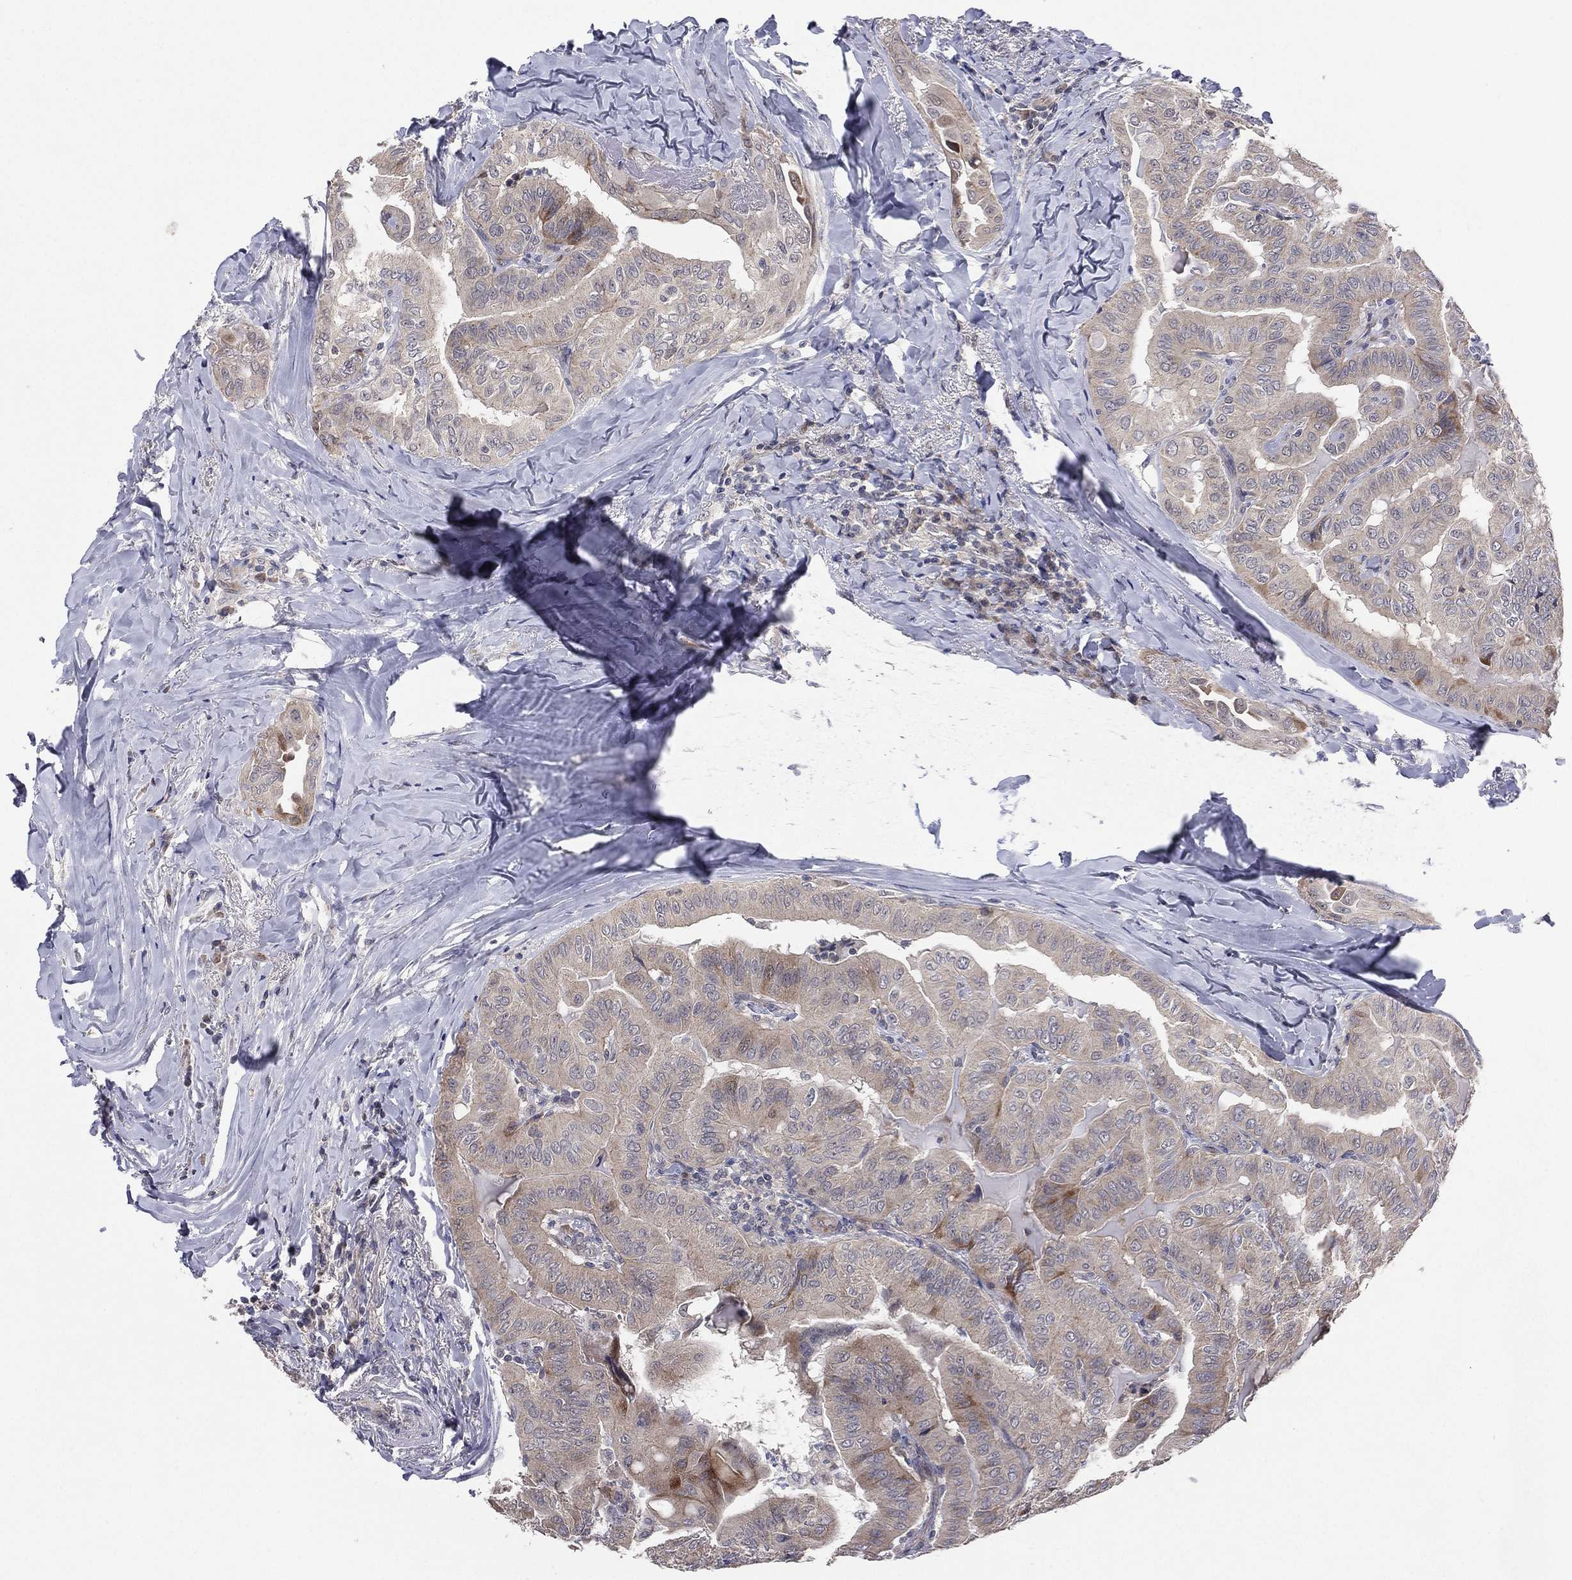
{"staining": {"intensity": "moderate", "quantity": "<25%", "location": "cytoplasmic/membranous"}, "tissue": "thyroid cancer", "cell_type": "Tumor cells", "image_type": "cancer", "snomed": [{"axis": "morphology", "description": "Papillary adenocarcinoma, NOS"}, {"axis": "topography", "description": "Thyroid gland"}], "caption": "Protein staining exhibits moderate cytoplasmic/membranous staining in about <25% of tumor cells in thyroid cancer.", "gene": "KAT14", "patient": {"sex": "female", "age": 68}}